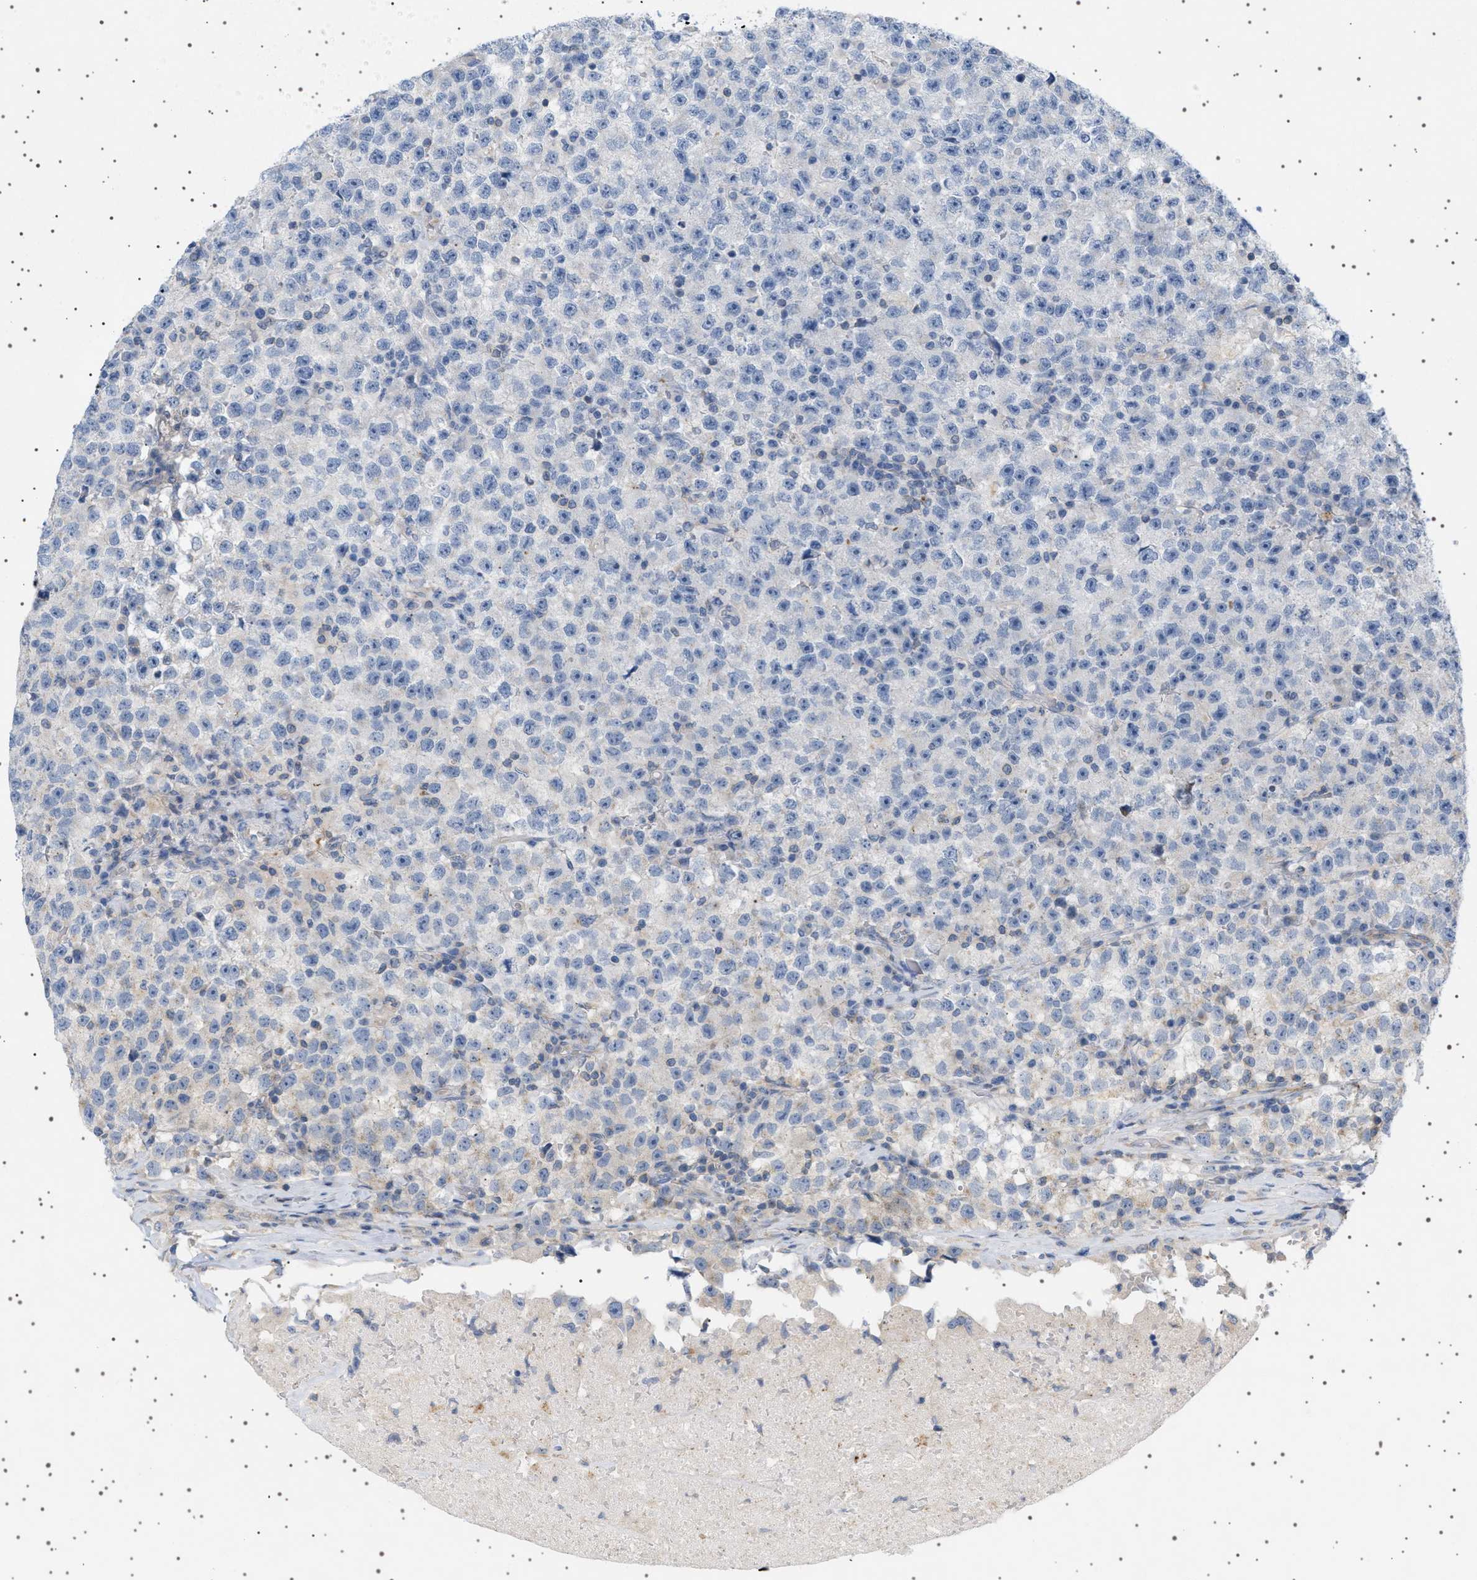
{"staining": {"intensity": "negative", "quantity": "none", "location": "none"}, "tissue": "testis cancer", "cell_type": "Tumor cells", "image_type": "cancer", "snomed": [{"axis": "morphology", "description": "Seminoma, NOS"}, {"axis": "topography", "description": "Testis"}], "caption": "Immunohistochemical staining of human testis cancer demonstrates no significant staining in tumor cells. The staining was performed using DAB to visualize the protein expression in brown, while the nuclei were stained in blue with hematoxylin (Magnification: 20x).", "gene": "ADCY10", "patient": {"sex": "male", "age": 22}}